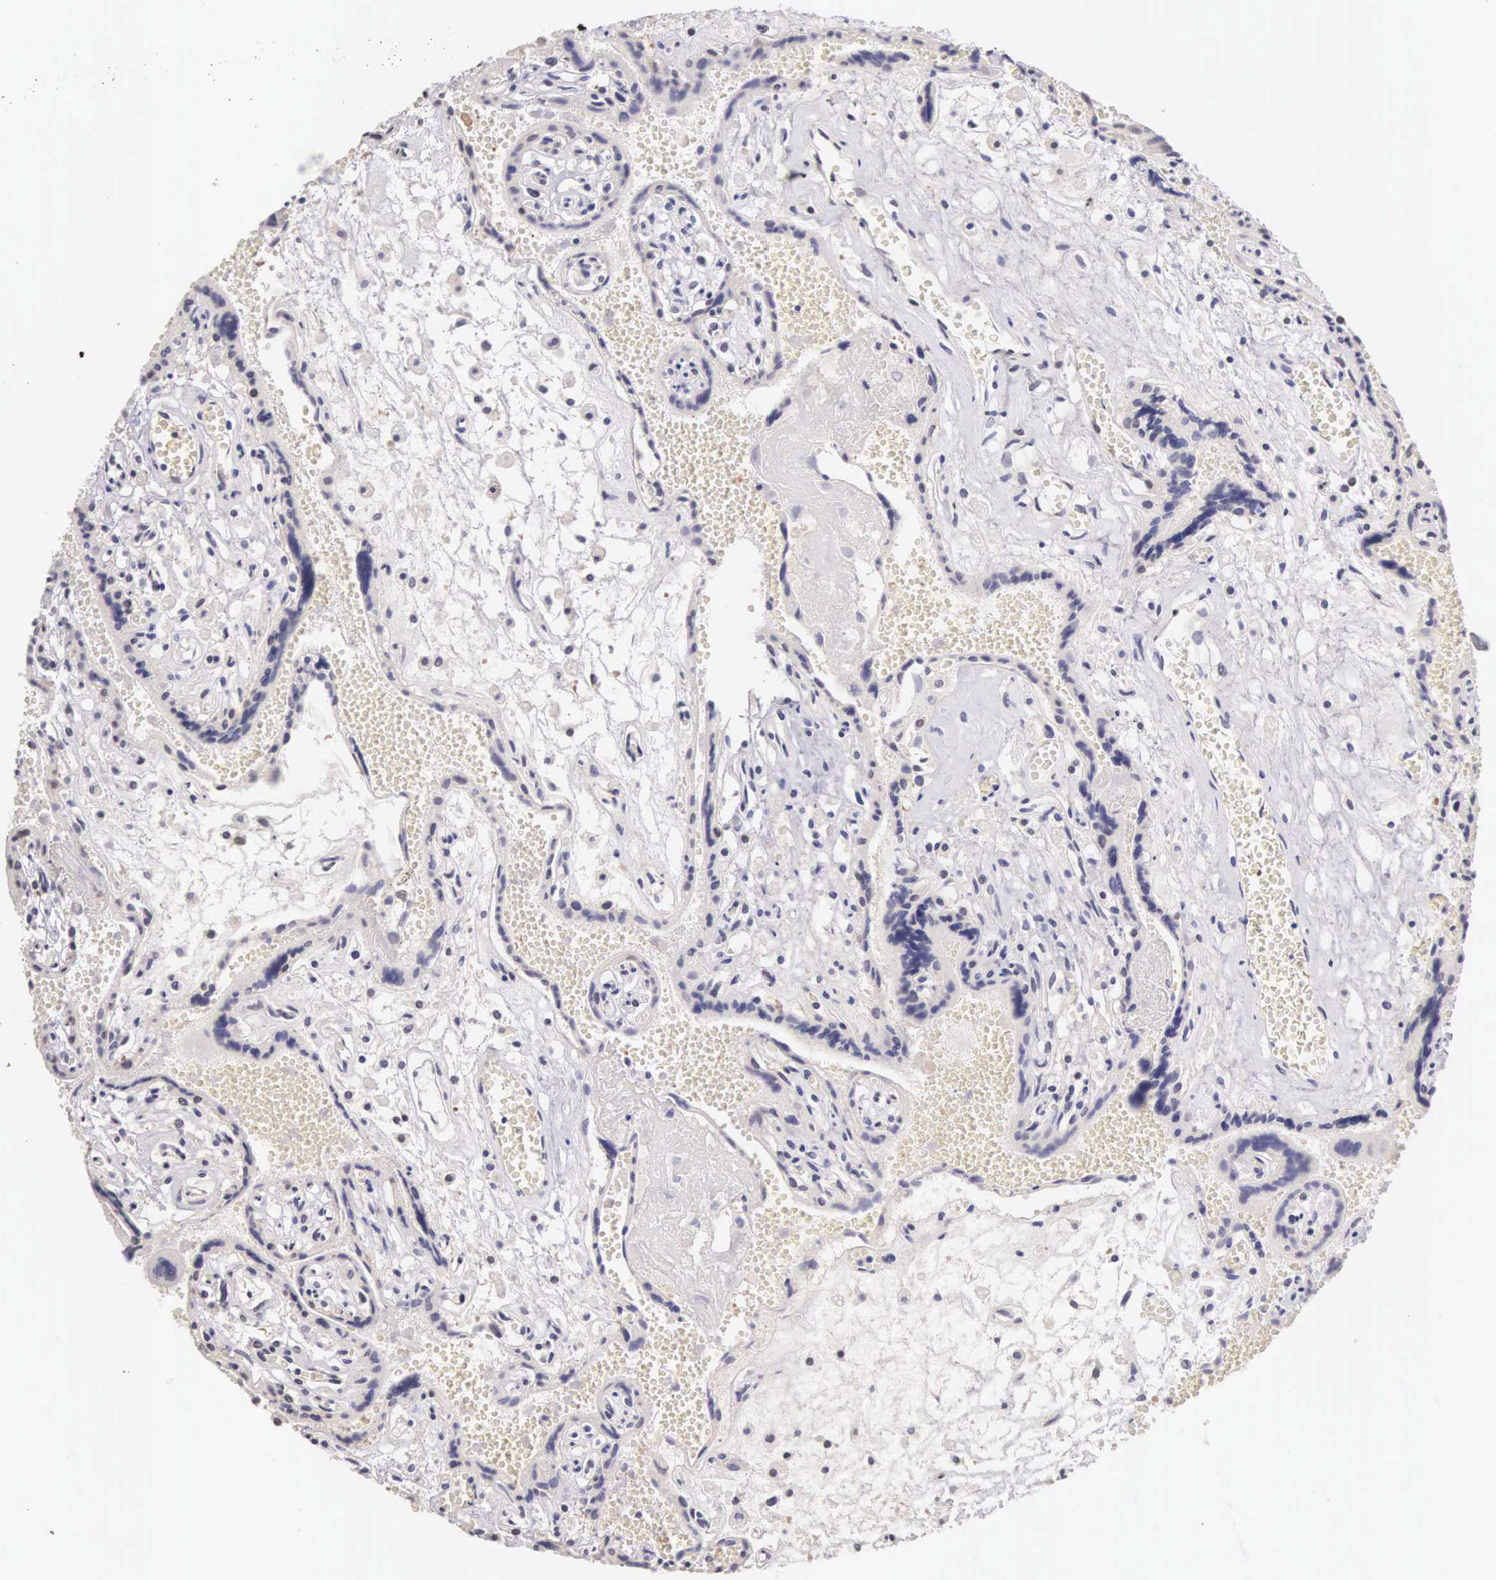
{"staining": {"intensity": "moderate", "quantity": "25%-75%", "location": "nuclear"}, "tissue": "placenta", "cell_type": "Decidual cells", "image_type": "normal", "snomed": [{"axis": "morphology", "description": "Normal tissue, NOS"}, {"axis": "topography", "description": "Placenta"}], "caption": "This image displays immunohistochemistry (IHC) staining of benign placenta, with medium moderate nuclear positivity in approximately 25%-75% of decidual cells.", "gene": "HMGXB4", "patient": {"sex": "female", "age": 40}}